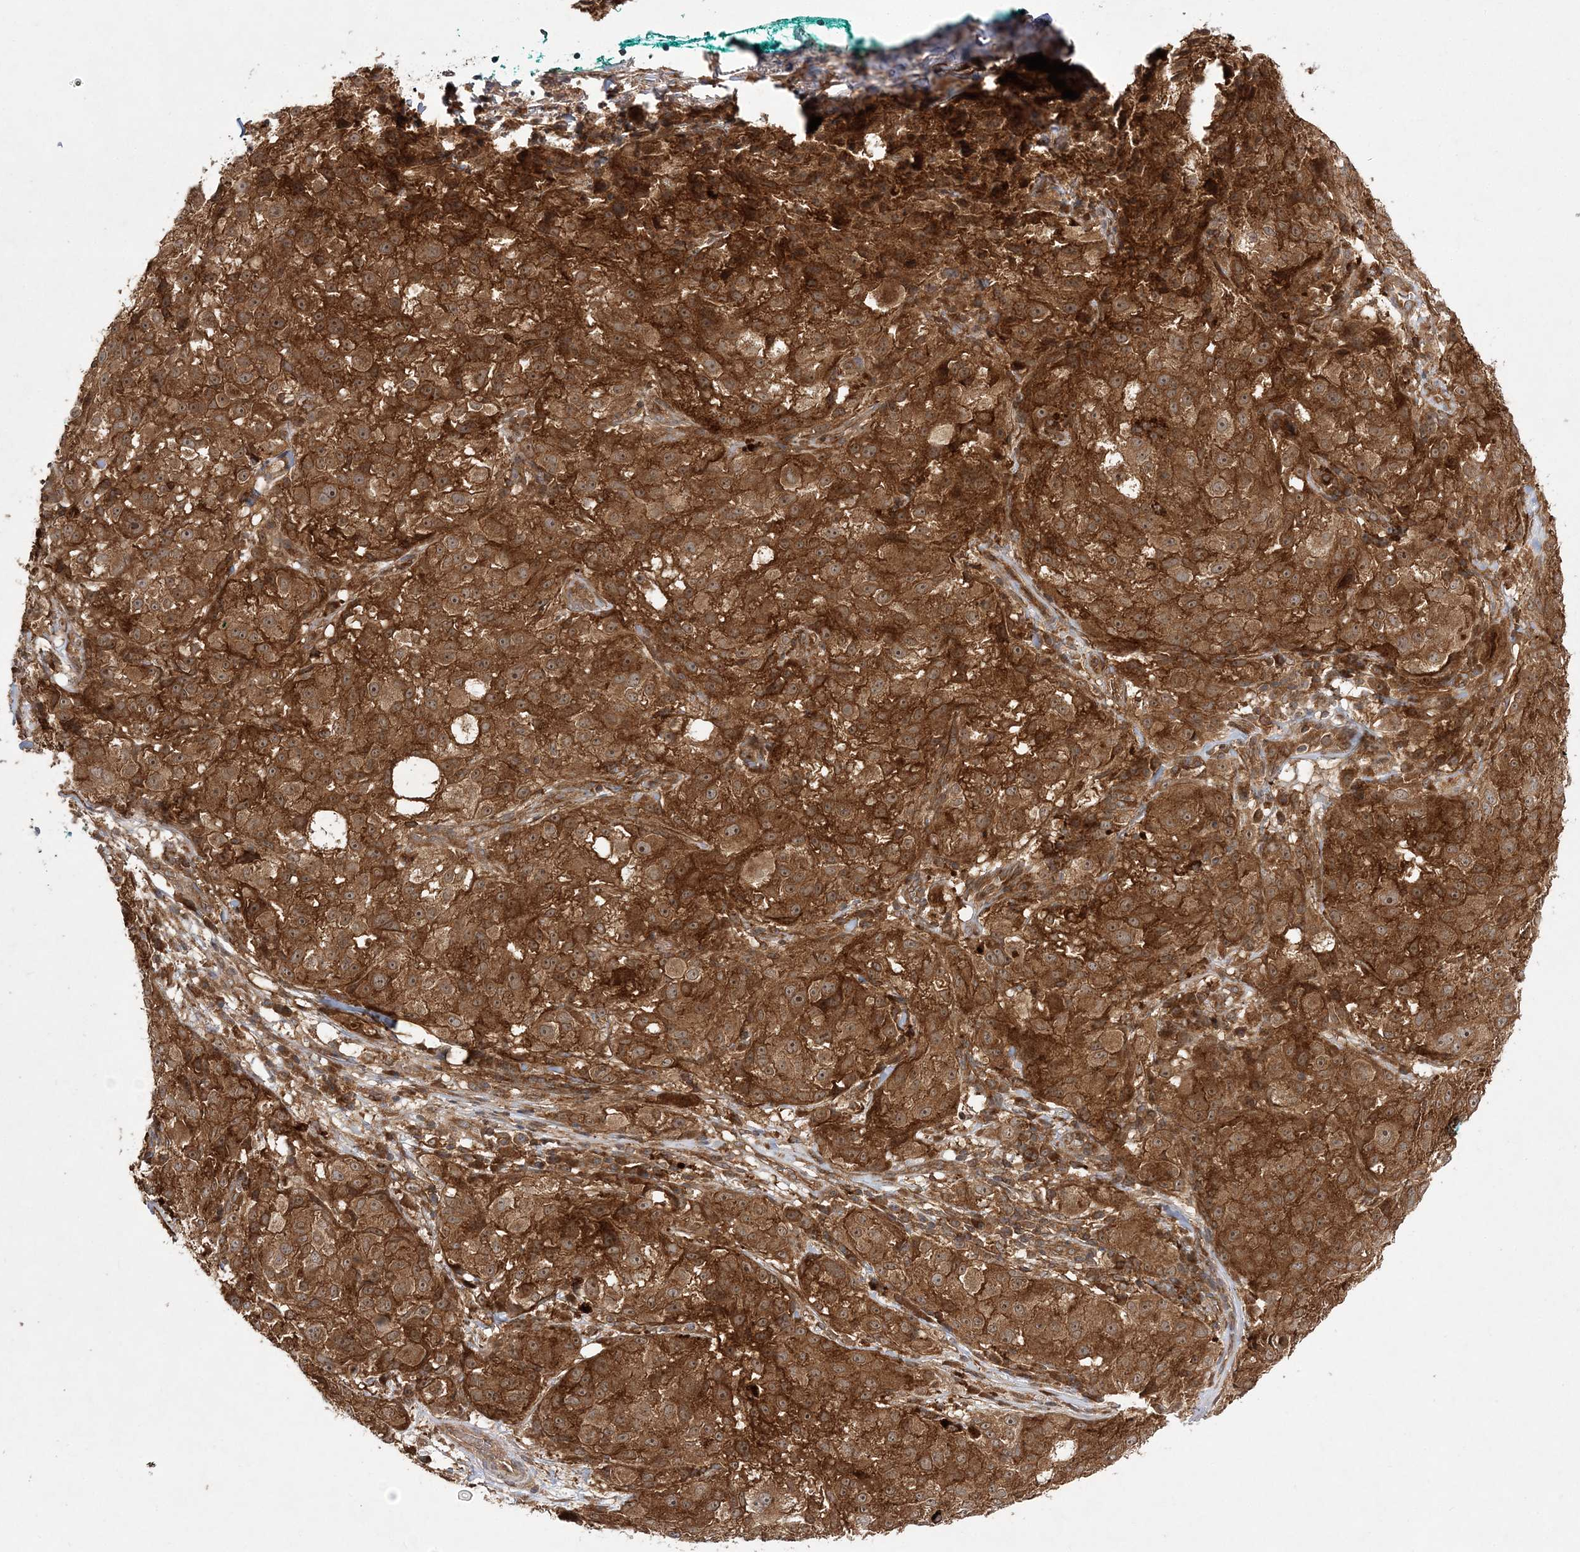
{"staining": {"intensity": "strong", "quantity": ">75%", "location": "cytoplasmic/membranous"}, "tissue": "melanoma", "cell_type": "Tumor cells", "image_type": "cancer", "snomed": [{"axis": "morphology", "description": "Necrosis, NOS"}, {"axis": "morphology", "description": "Malignant melanoma, NOS"}, {"axis": "topography", "description": "Skin"}], "caption": "Human melanoma stained for a protein (brown) shows strong cytoplasmic/membranous positive staining in approximately >75% of tumor cells.", "gene": "TMEM9B", "patient": {"sex": "female", "age": 87}}